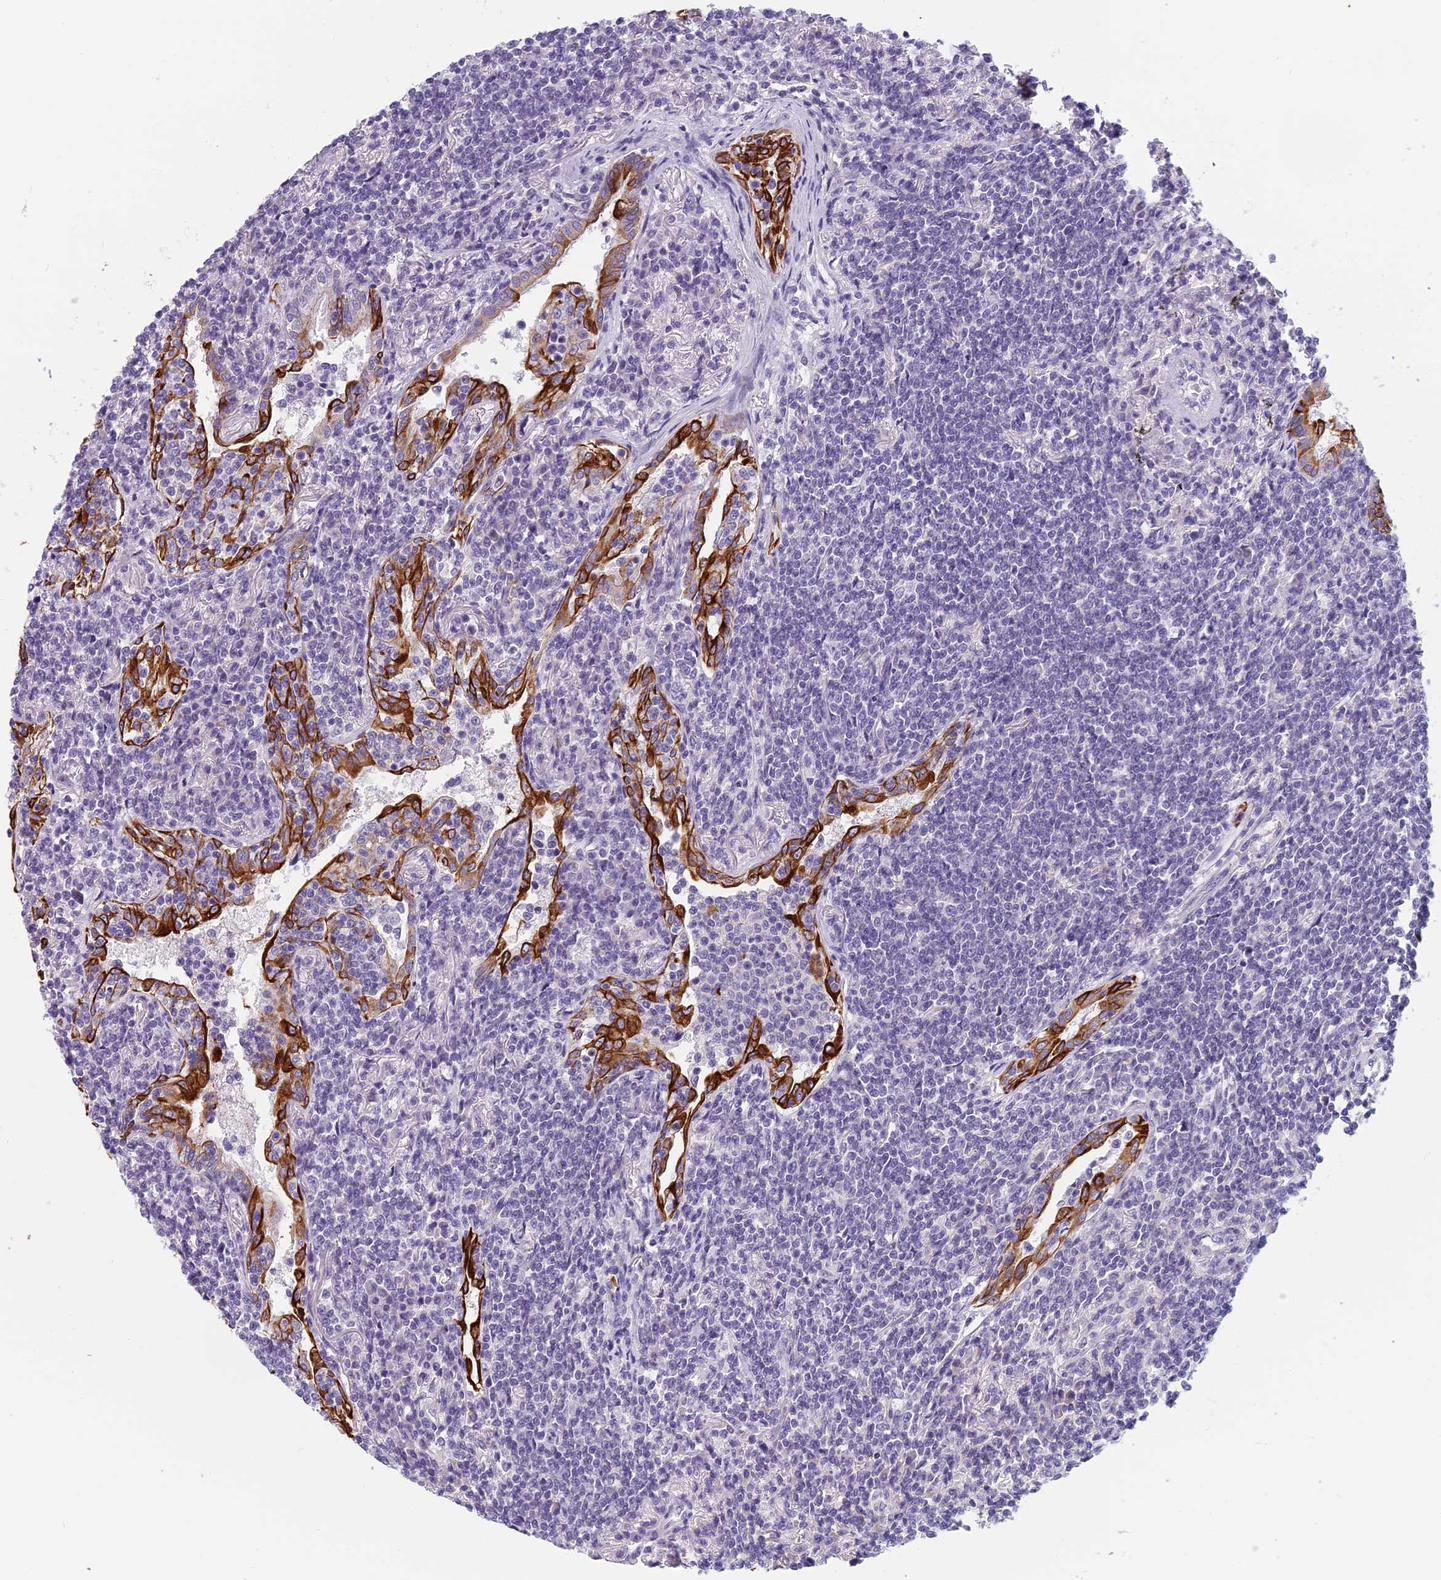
{"staining": {"intensity": "negative", "quantity": "none", "location": "none"}, "tissue": "lymphoma", "cell_type": "Tumor cells", "image_type": "cancer", "snomed": [{"axis": "morphology", "description": "Malignant lymphoma, non-Hodgkin's type, Low grade"}, {"axis": "topography", "description": "Lung"}], "caption": "Tumor cells show no significant staining in lymphoma. (Stains: DAB (3,3'-diaminobenzidine) IHC with hematoxylin counter stain, Microscopy: brightfield microscopy at high magnification).", "gene": "RBM41", "patient": {"sex": "female", "age": 71}}